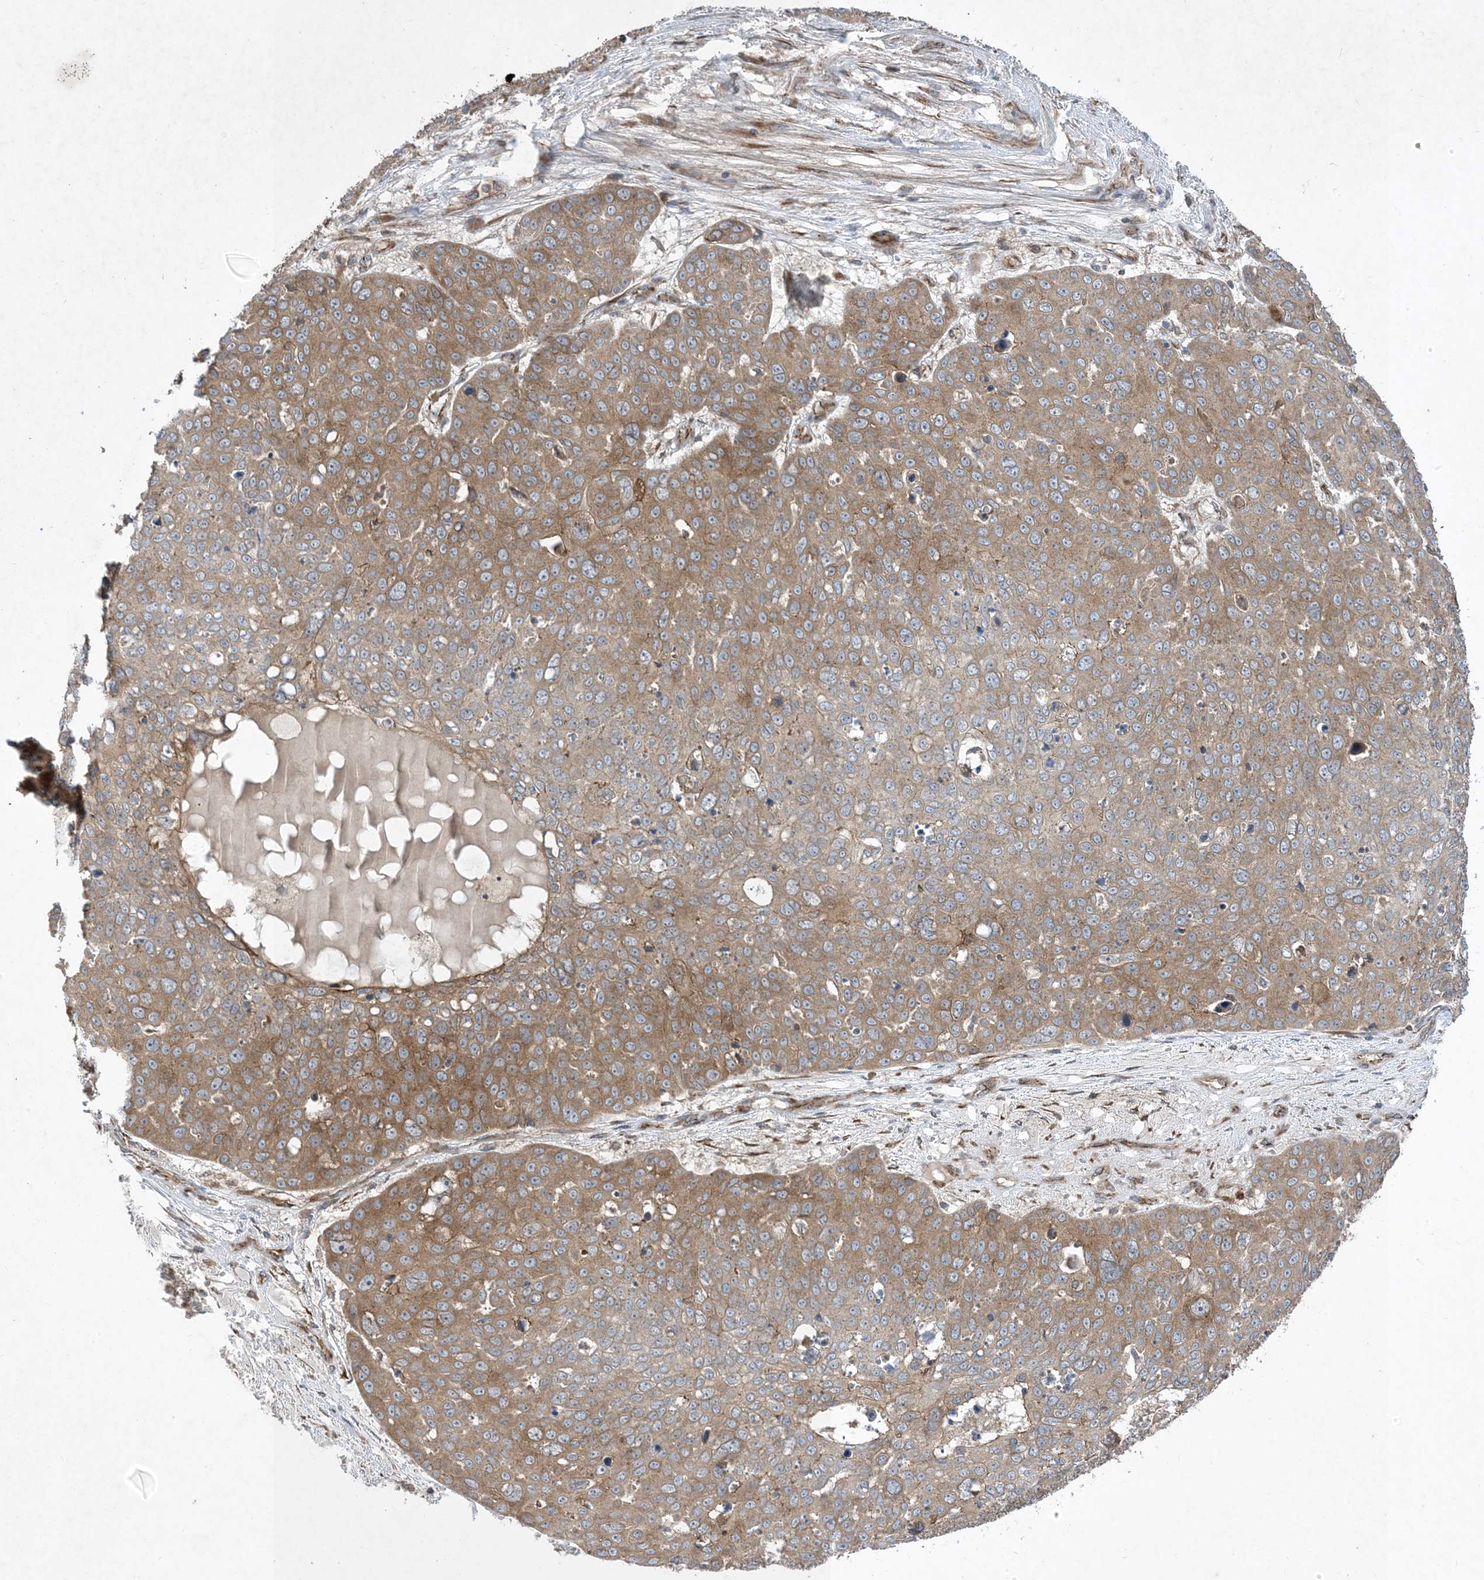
{"staining": {"intensity": "moderate", "quantity": ">75%", "location": "cytoplasmic/membranous"}, "tissue": "skin cancer", "cell_type": "Tumor cells", "image_type": "cancer", "snomed": [{"axis": "morphology", "description": "Squamous cell carcinoma, NOS"}, {"axis": "topography", "description": "Skin"}], "caption": "Human skin squamous cell carcinoma stained for a protein (brown) demonstrates moderate cytoplasmic/membranous positive positivity in about >75% of tumor cells.", "gene": "OTOP1", "patient": {"sex": "male", "age": 71}}